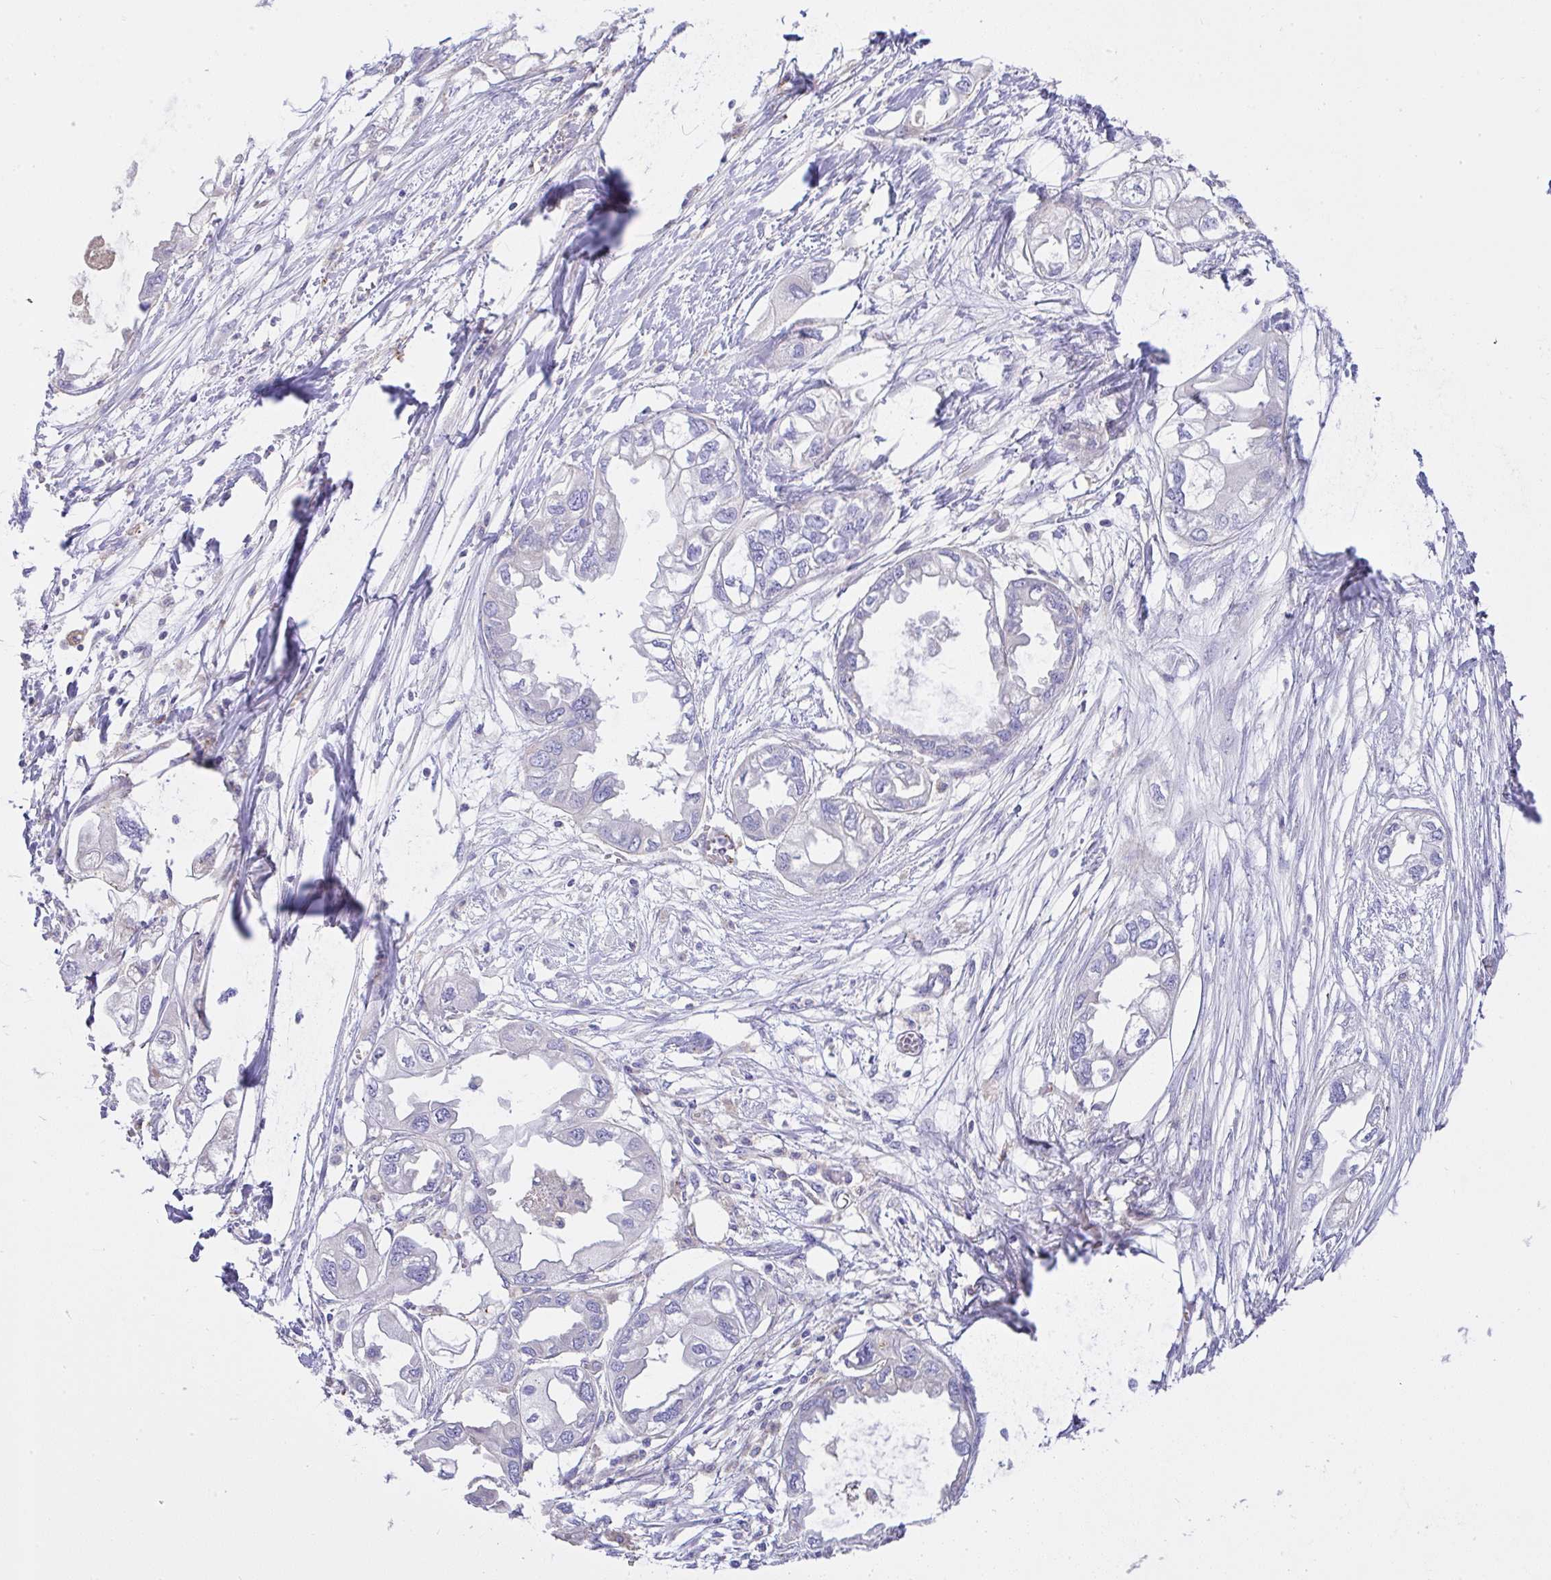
{"staining": {"intensity": "negative", "quantity": "none", "location": "none"}, "tissue": "endometrial cancer", "cell_type": "Tumor cells", "image_type": "cancer", "snomed": [{"axis": "morphology", "description": "Adenocarcinoma, NOS"}, {"axis": "morphology", "description": "Adenocarcinoma, metastatic, NOS"}, {"axis": "topography", "description": "Adipose tissue"}, {"axis": "topography", "description": "Endometrium"}], "caption": "A histopathology image of human metastatic adenocarcinoma (endometrial) is negative for staining in tumor cells. The staining was performed using DAB (3,3'-diaminobenzidine) to visualize the protein expression in brown, while the nuclei were stained in blue with hematoxylin (Magnification: 20x).", "gene": "CCDC142", "patient": {"sex": "female", "age": 67}}